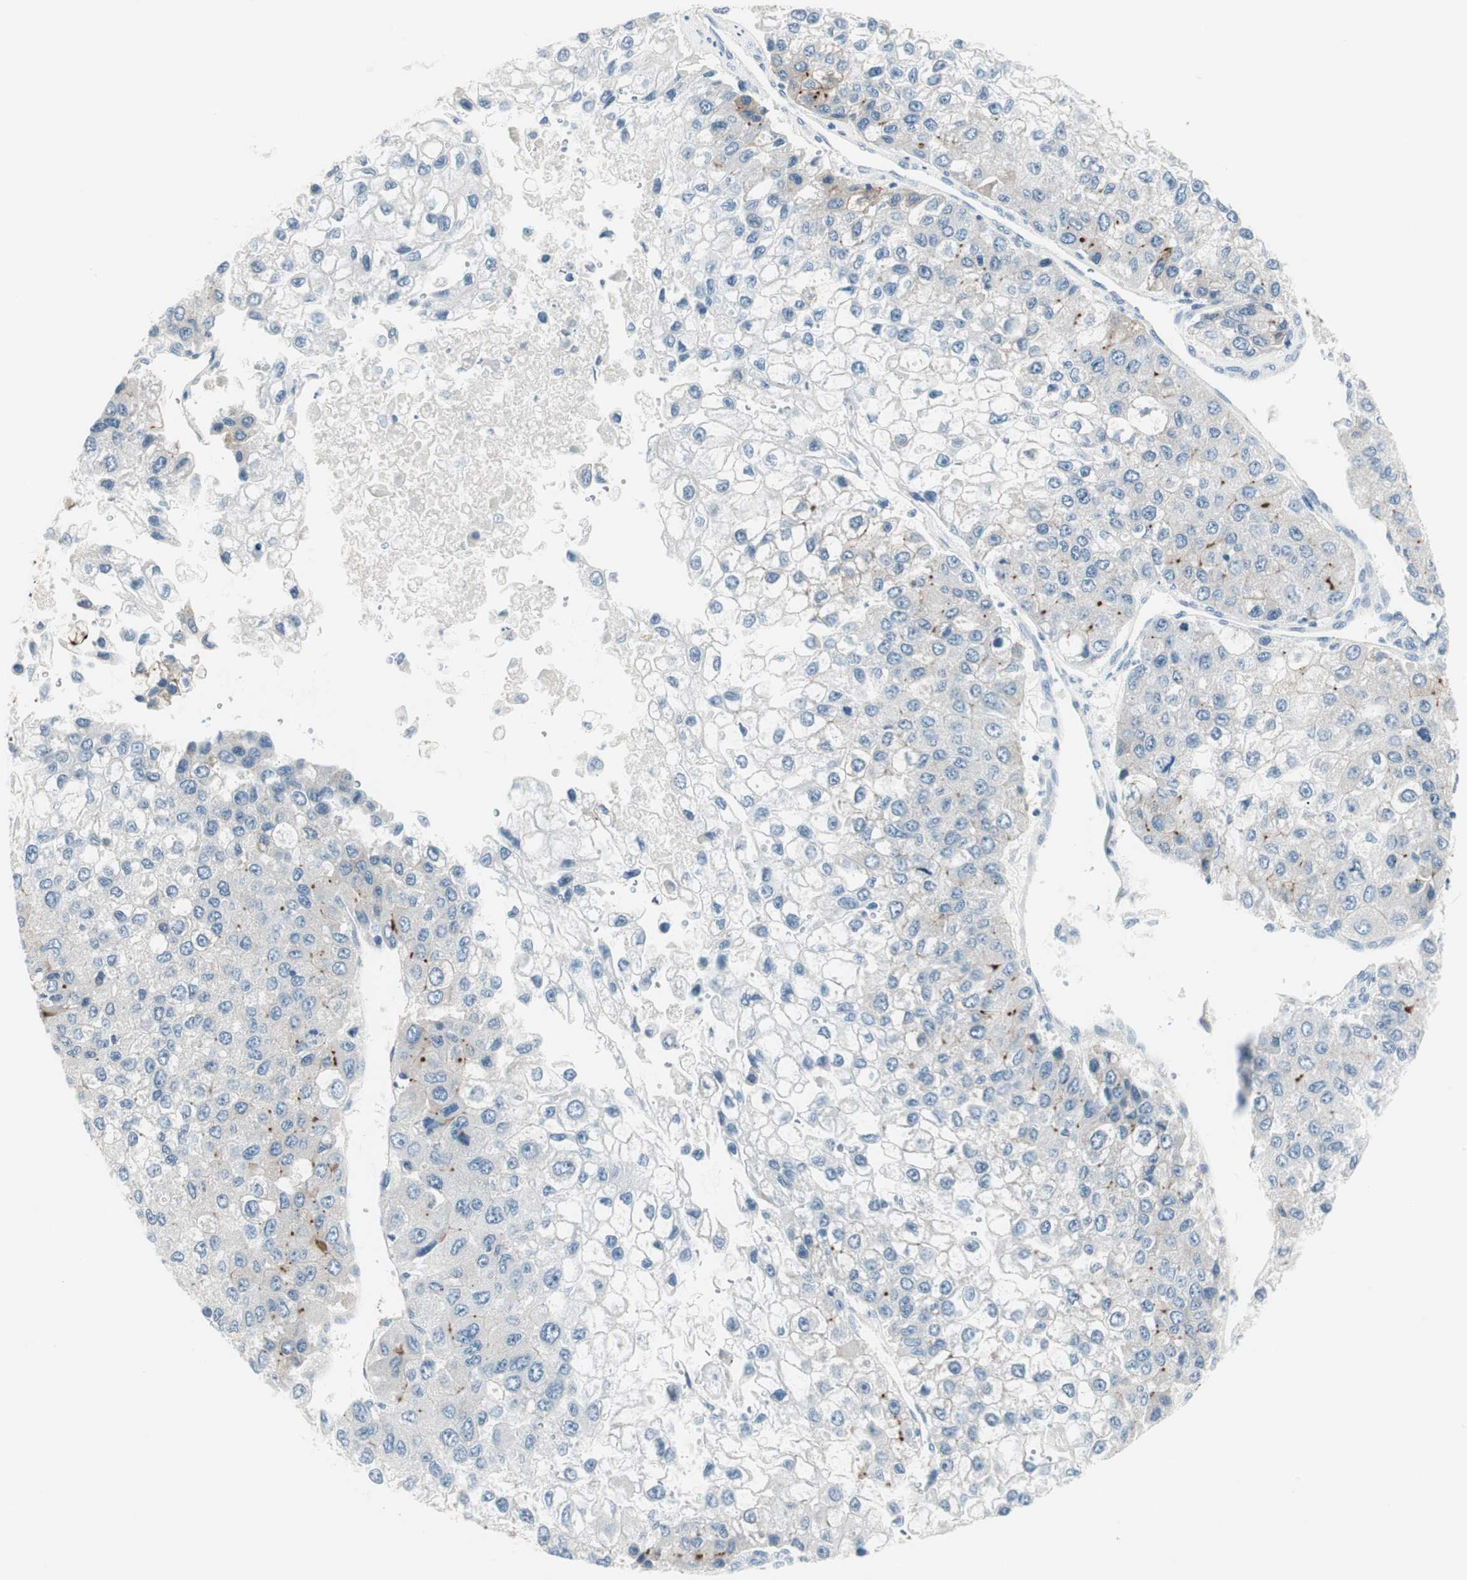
{"staining": {"intensity": "moderate", "quantity": "<25%", "location": "cytoplasmic/membranous"}, "tissue": "liver cancer", "cell_type": "Tumor cells", "image_type": "cancer", "snomed": [{"axis": "morphology", "description": "Carcinoma, Hepatocellular, NOS"}, {"axis": "topography", "description": "Liver"}], "caption": "A micrograph of human liver cancer (hepatocellular carcinoma) stained for a protein shows moderate cytoplasmic/membranous brown staining in tumor cells. (DAB (3,3'-diaminobenzidine) = brown stain, brightfield microscopy at high magnification).", "gene": "CDHR5", "patient": {"sex": "female", "age": 66}}